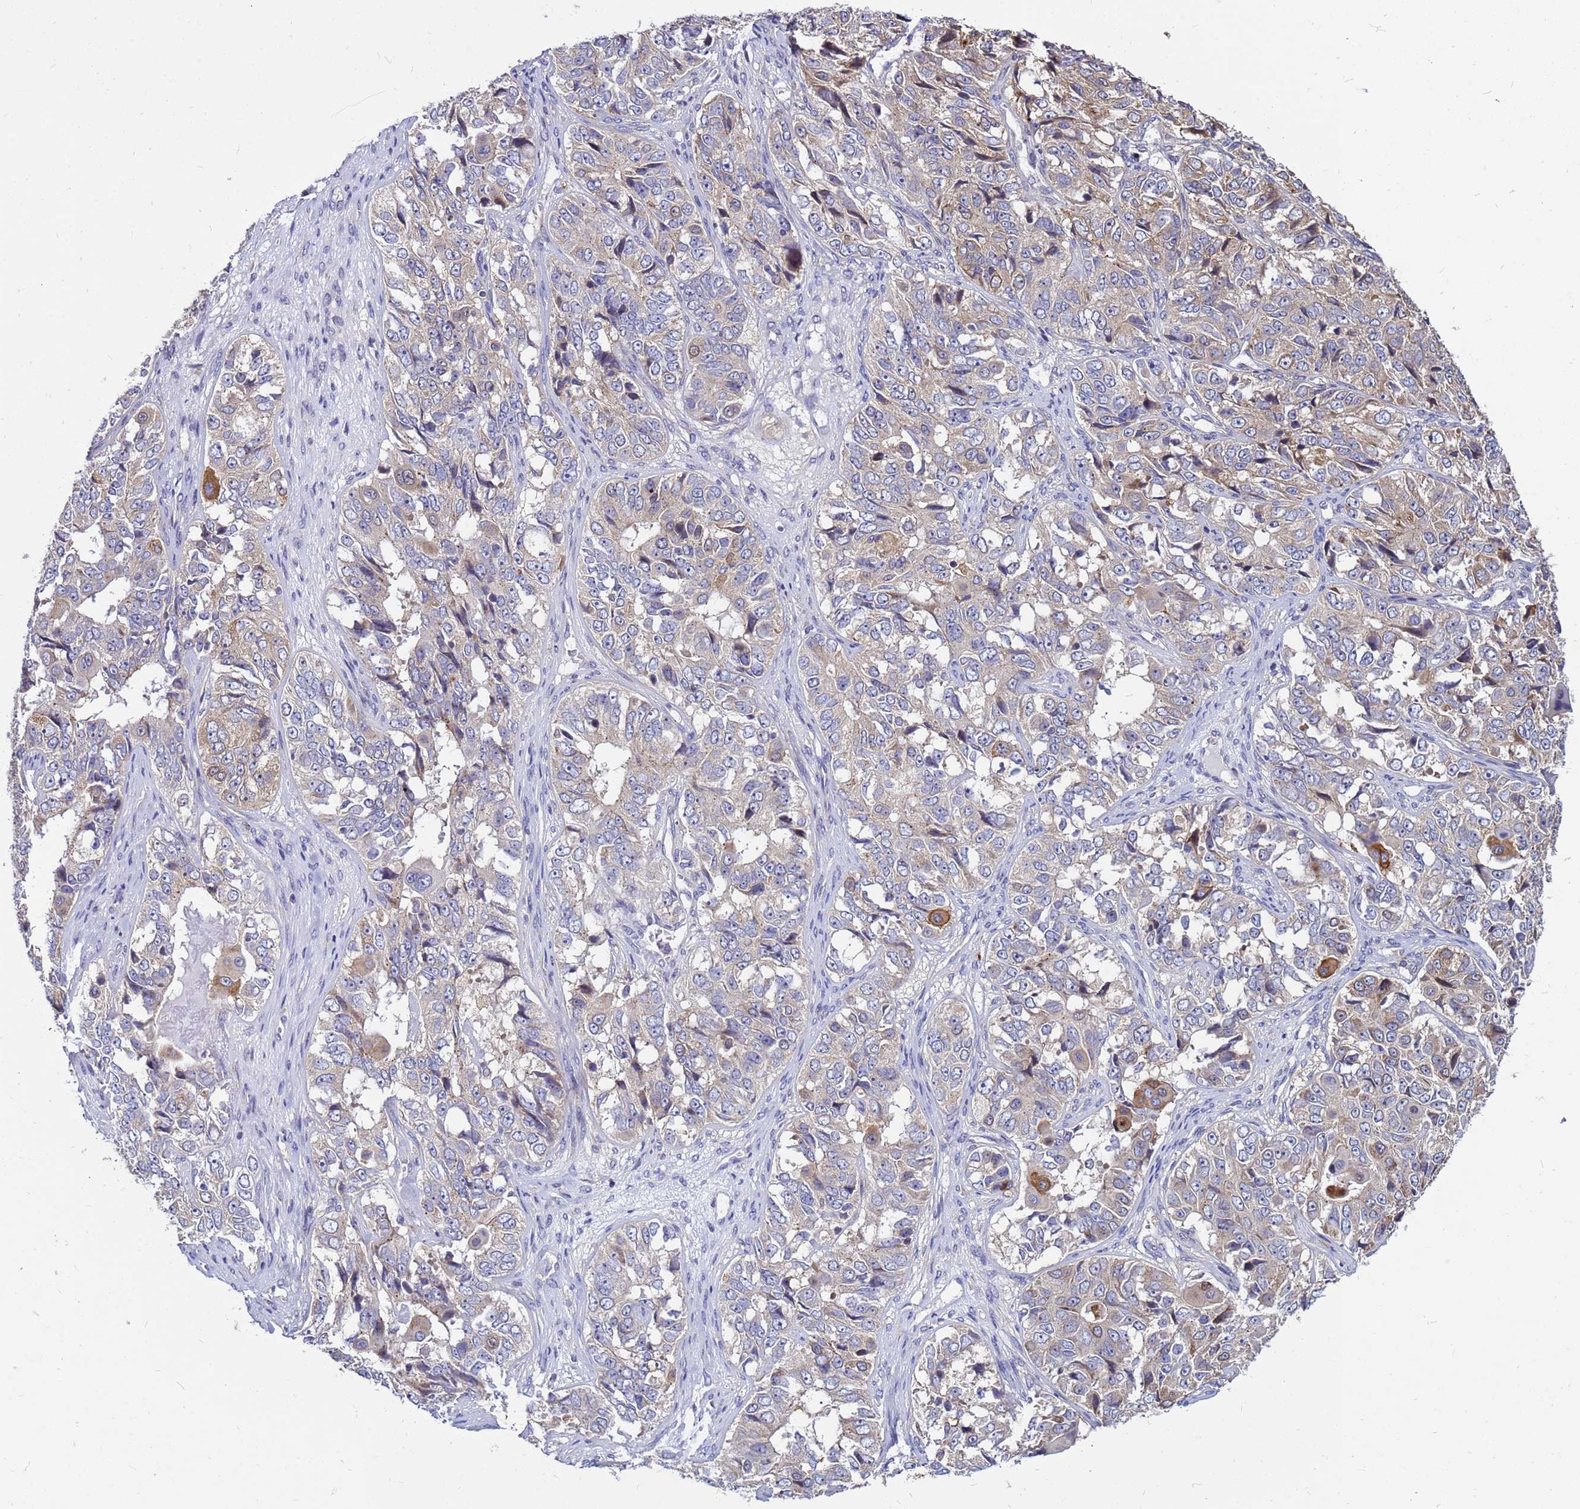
{"staining": {"intensity": "weak", "quantity": "25%-75%", "location": "cytoplasmic/membranous"}, "tissue": "ovarian cancer", "cell_type": "Tumor cells", "image_type": "cancer", "snomed": [{"axis": "morphology", "description": "Carcinoma, endometroid"}, {"axis": "topography", "description": "Ovary"}], "caption": "Endometroid carcinoma (ovarian) was stained to show a protein in brown. There is low levels of weak cytoplasmic/membranous expression in approximately 25%-75% of tumor cells.", "gene": "MOB2", "patient": {"sex": "female", "age": 51}}